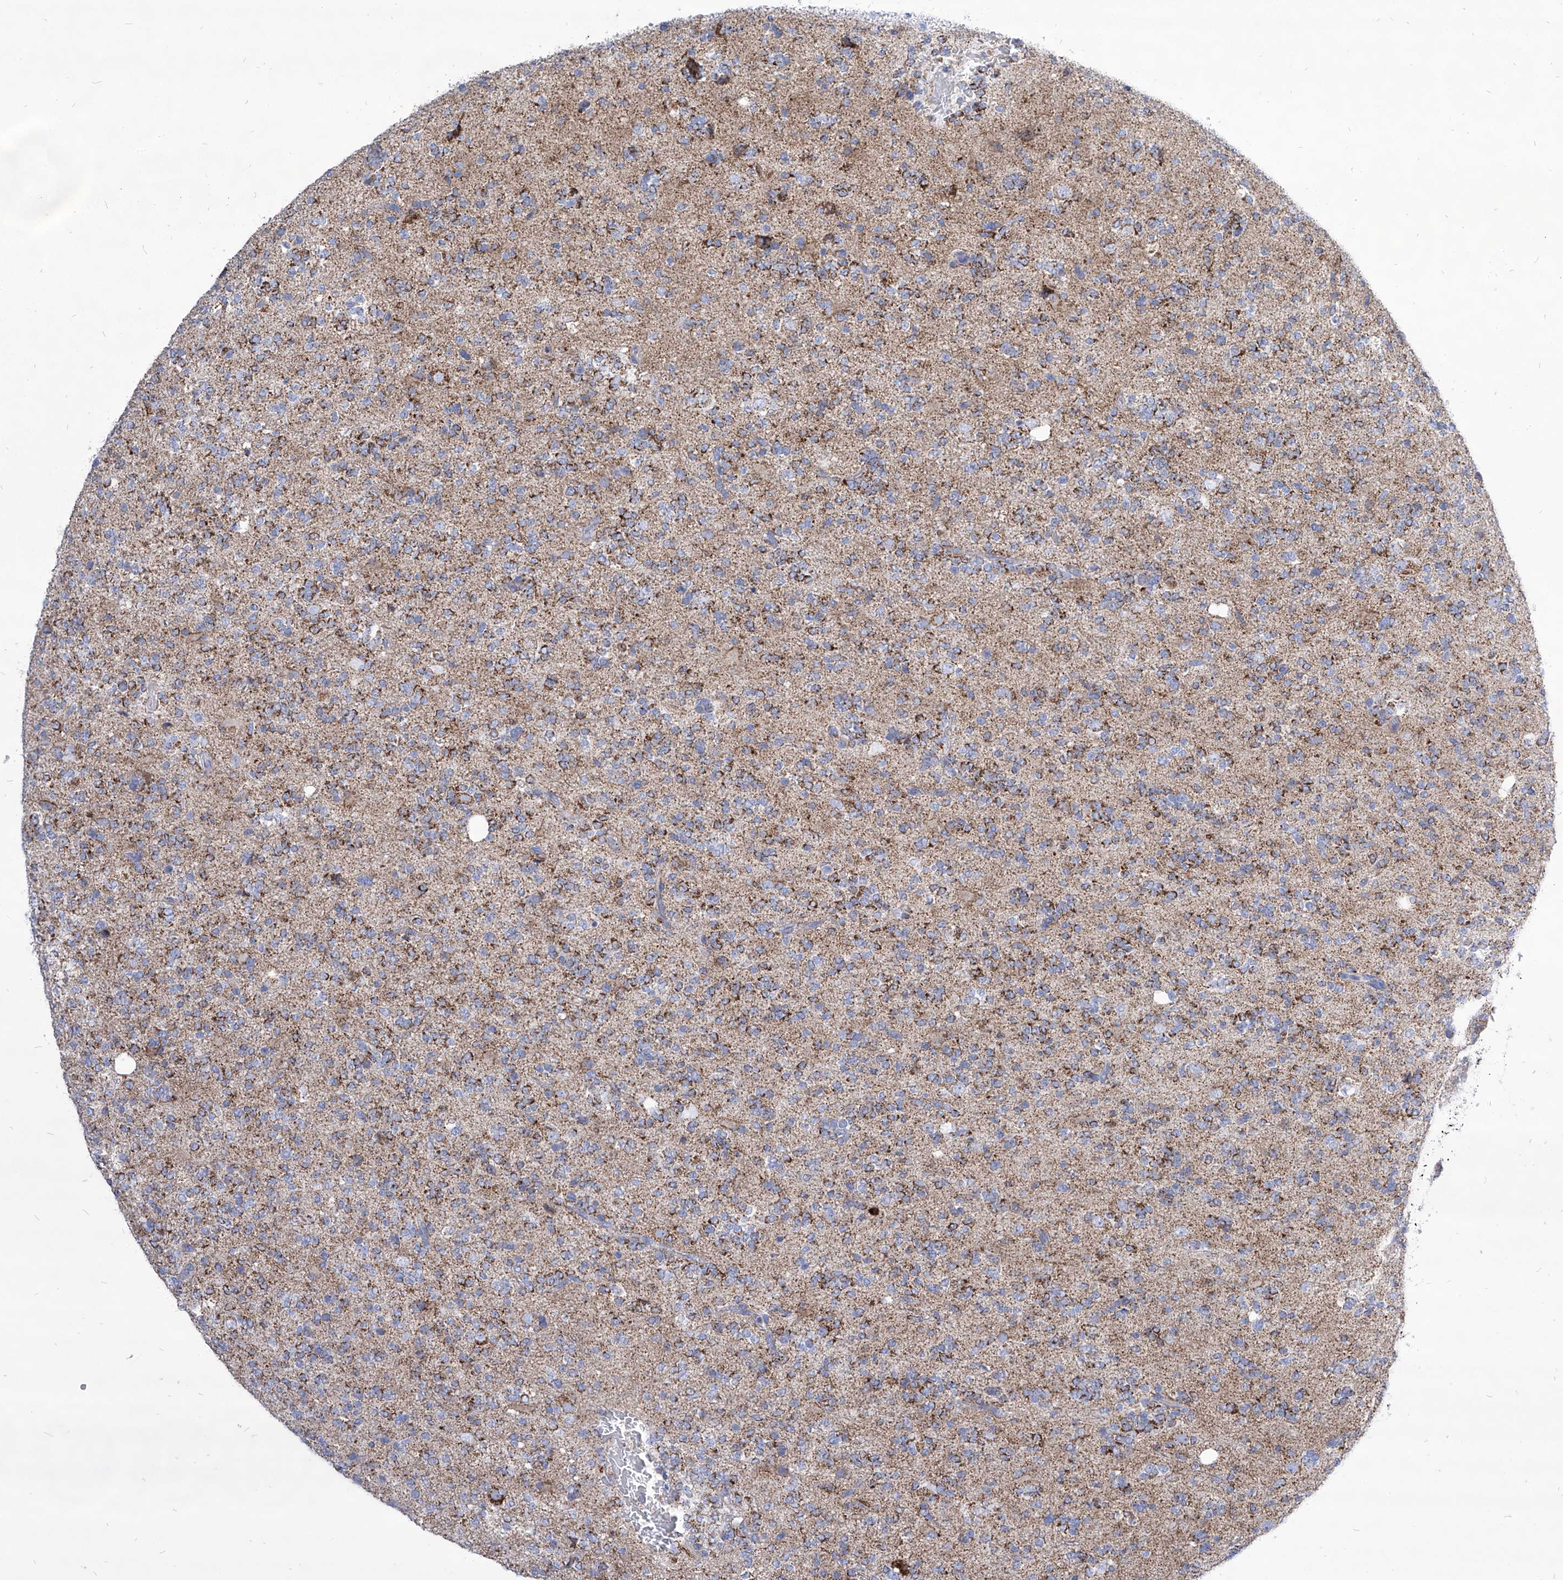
{"staining": {"intensity": "moderate", "quantity": ">75%", "location": "cytoplasmic/membranous"}, "tissue": "glioma", "cell_type": "Tumor cells", "image_type": "cancer", "snomed": [{"axis": "morphology", "description": "Glioma, malignant, High grade"}, {"axis": "topography", "description": "Brain"}], "caption": "This histopathology image shows malignant high-grade glioma stained with immunohistochemistry to label a protein in brown. The cytoplasmic/membranous of tumor cells show moderate positivity for the protein. Nuclei are counter-stained blue.", "gene": "COQ3", "patient": {"sex": "female", "age": 62}}